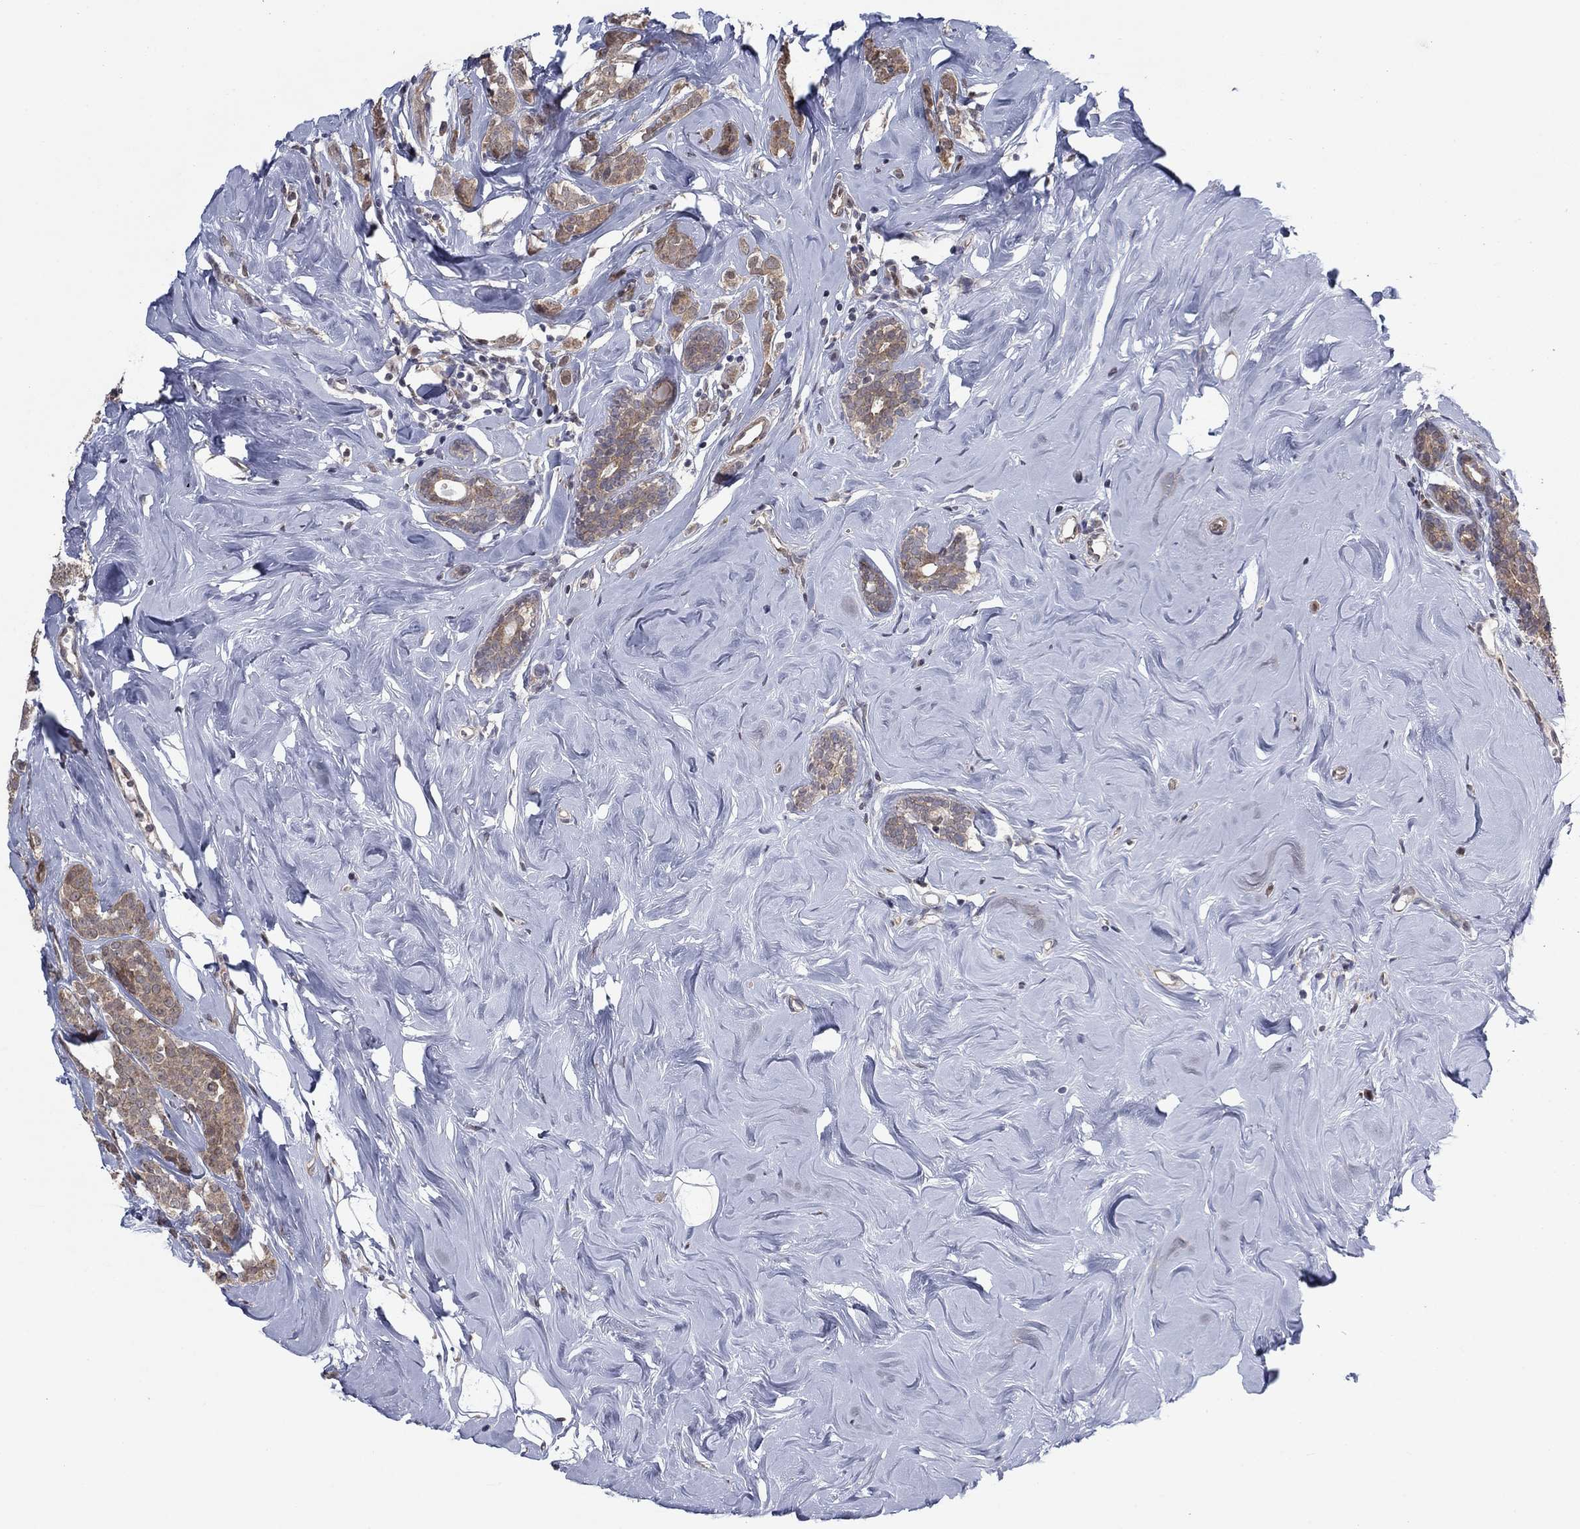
{"staining": {"intensity": "moderate", "quantity": ">75%", "location": "cytoplasmic/membranous"}, "tissue": "breast cancer", "cell_type": "Tumor cells", "image_type": "cancer", "snomed": [{"axis": "morphology", "description": "Lobular carcinoma"}, {"axis": "topography", "description": "Breast"}], "caption": "Protein analysis of breast lobular carcinoma tissue demonstrates moderate cytoplasmic/membranous positivity in about >75% of tumor cells. (Brightfield microscopy of DAB IHC at high magnification).", "gene": "PSMC1", "patient": {"sex": "female", "age": 49}}